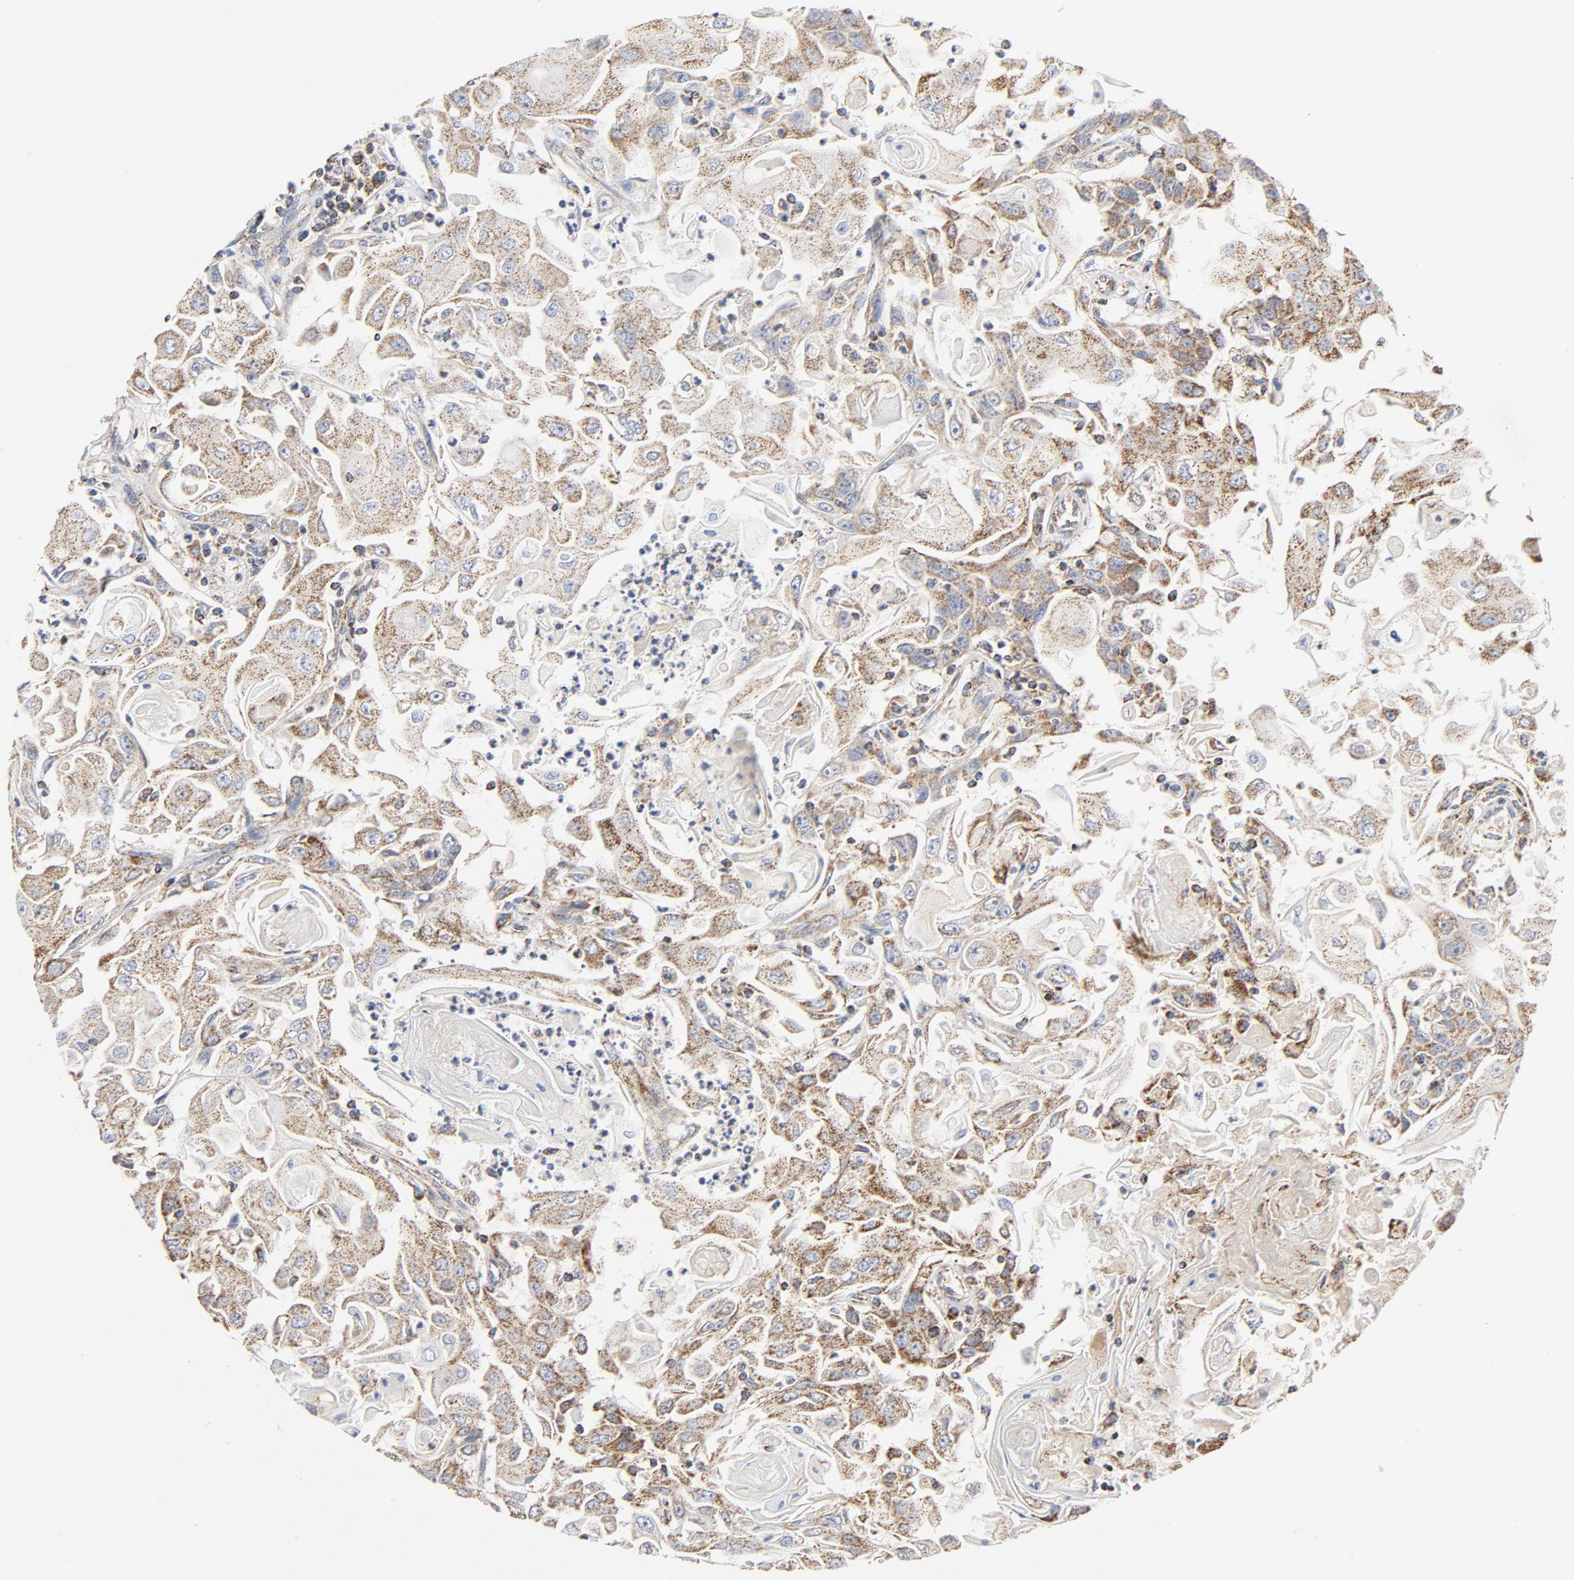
{"staining": {"intensity": "moderate", "quantity": ">75%", "location": "cytoplasmic/membranous"}, "tissue": "head and neck cancer", "cell_type": "Tumor cells", "image_type": "cancer", "snomed": [{"axis": "morphology", "description": "Squamous cell carcinoma, NOS"}, {"axis": "topography", "description": "Oral tissue"}, {"axis": "topography", "description": "Head-Neck"}], "caption": "Human head and neck cancer stained with a protein marker shows moderate staining in tumor cells.", "gene": "PCNX4", "patient": {"sex": "female", "age": 76}}